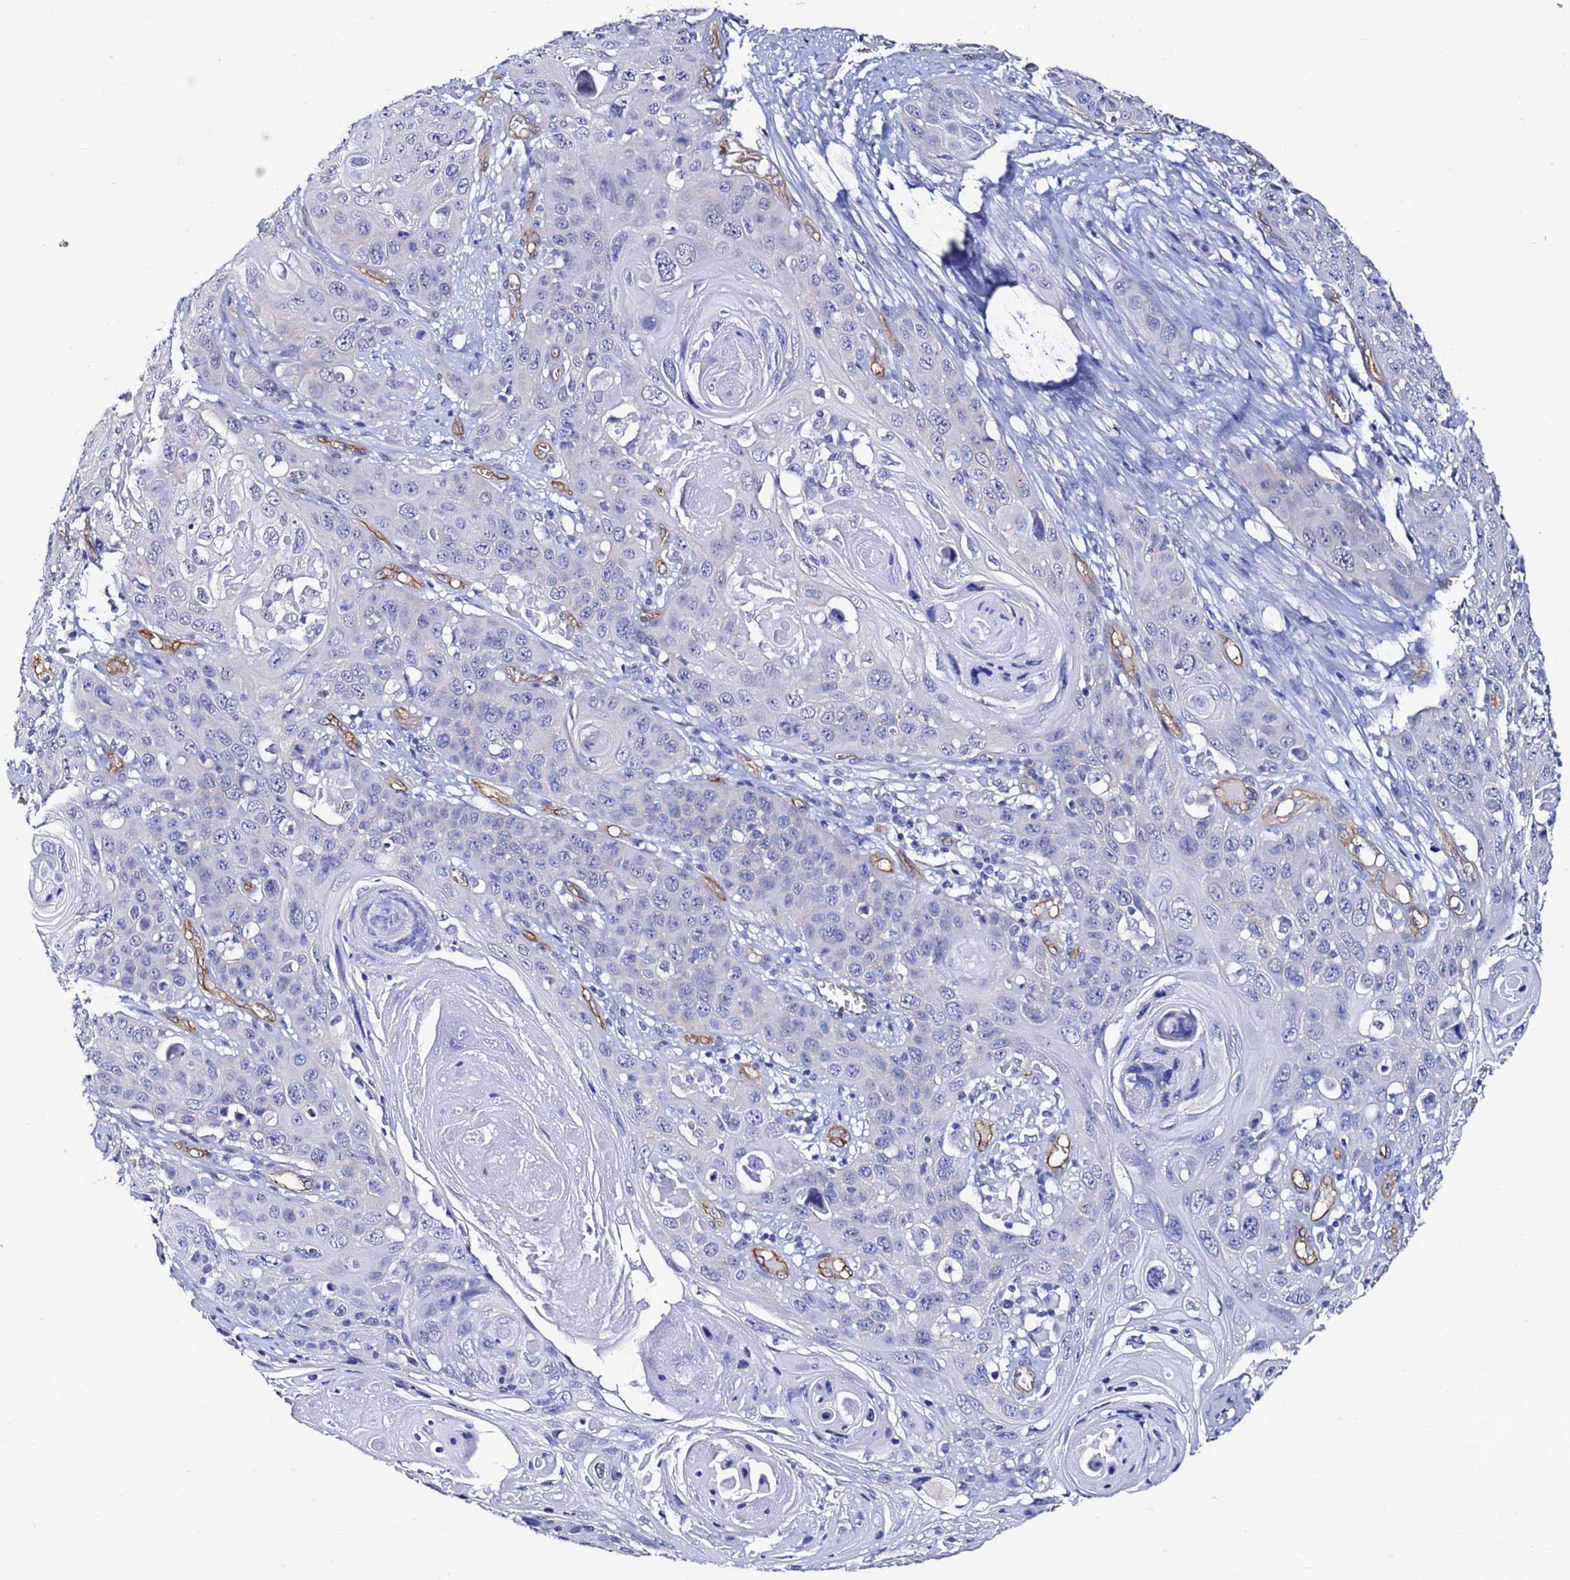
{"staining": {"intensity": "negative", "quantity": "none", "location": "none"}, "tissue": "skin cancer", "cell_type": "Tumor cells", "image_type": "cancer", "snomed": [{"axis": "morphology", "description": "Squamous cell carcinoma, NOS"}, {"axis": "topography", "description": "Skin"}], "caption": "Human skin cancer (squamous cell carcinoma) stained for a protein using immunohistochemistry demonstrates no expression in tumor cells.", "gene": "DEFB104A", "patient": {"sex": "male", "age": 55}}